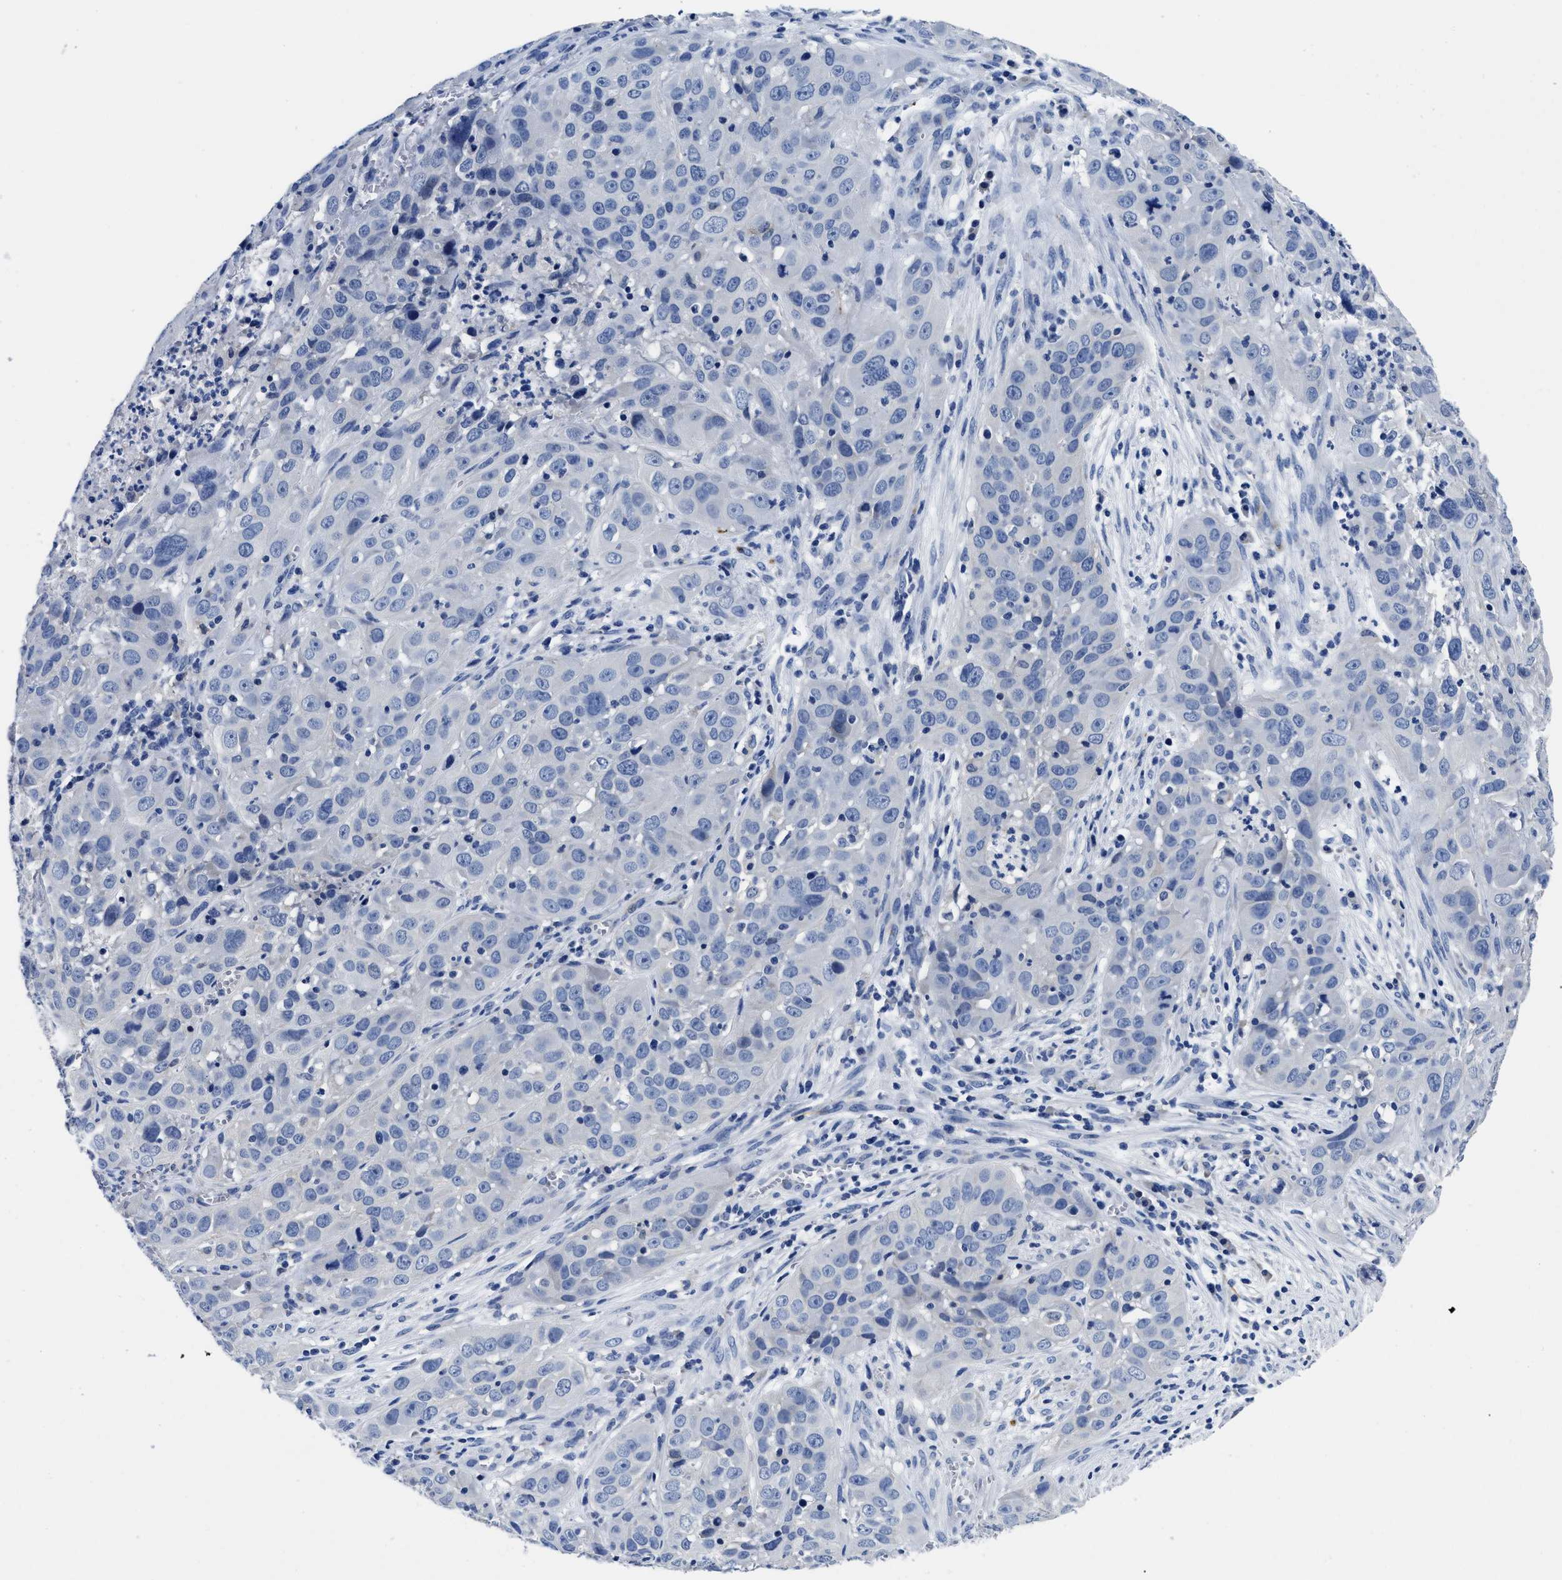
{"staining": {"intensity": "negative", "quantity": "none", "location": "none"}, "tissue": "cervical cancer", "cell_type": "Tumor cells", "image_type": "cancer", "snomed": [{"axis": "morphology", "description": "Squamous cell carcinoma, NOS"}, {"axis": "topography", "description": "Cervix"}], "caption": "Immunohistochemical staining of cervical cancer shows no significant expression in tumor cells.", "gene": "SLC35F1", "patient": {"sex": "female", "age": 32}}